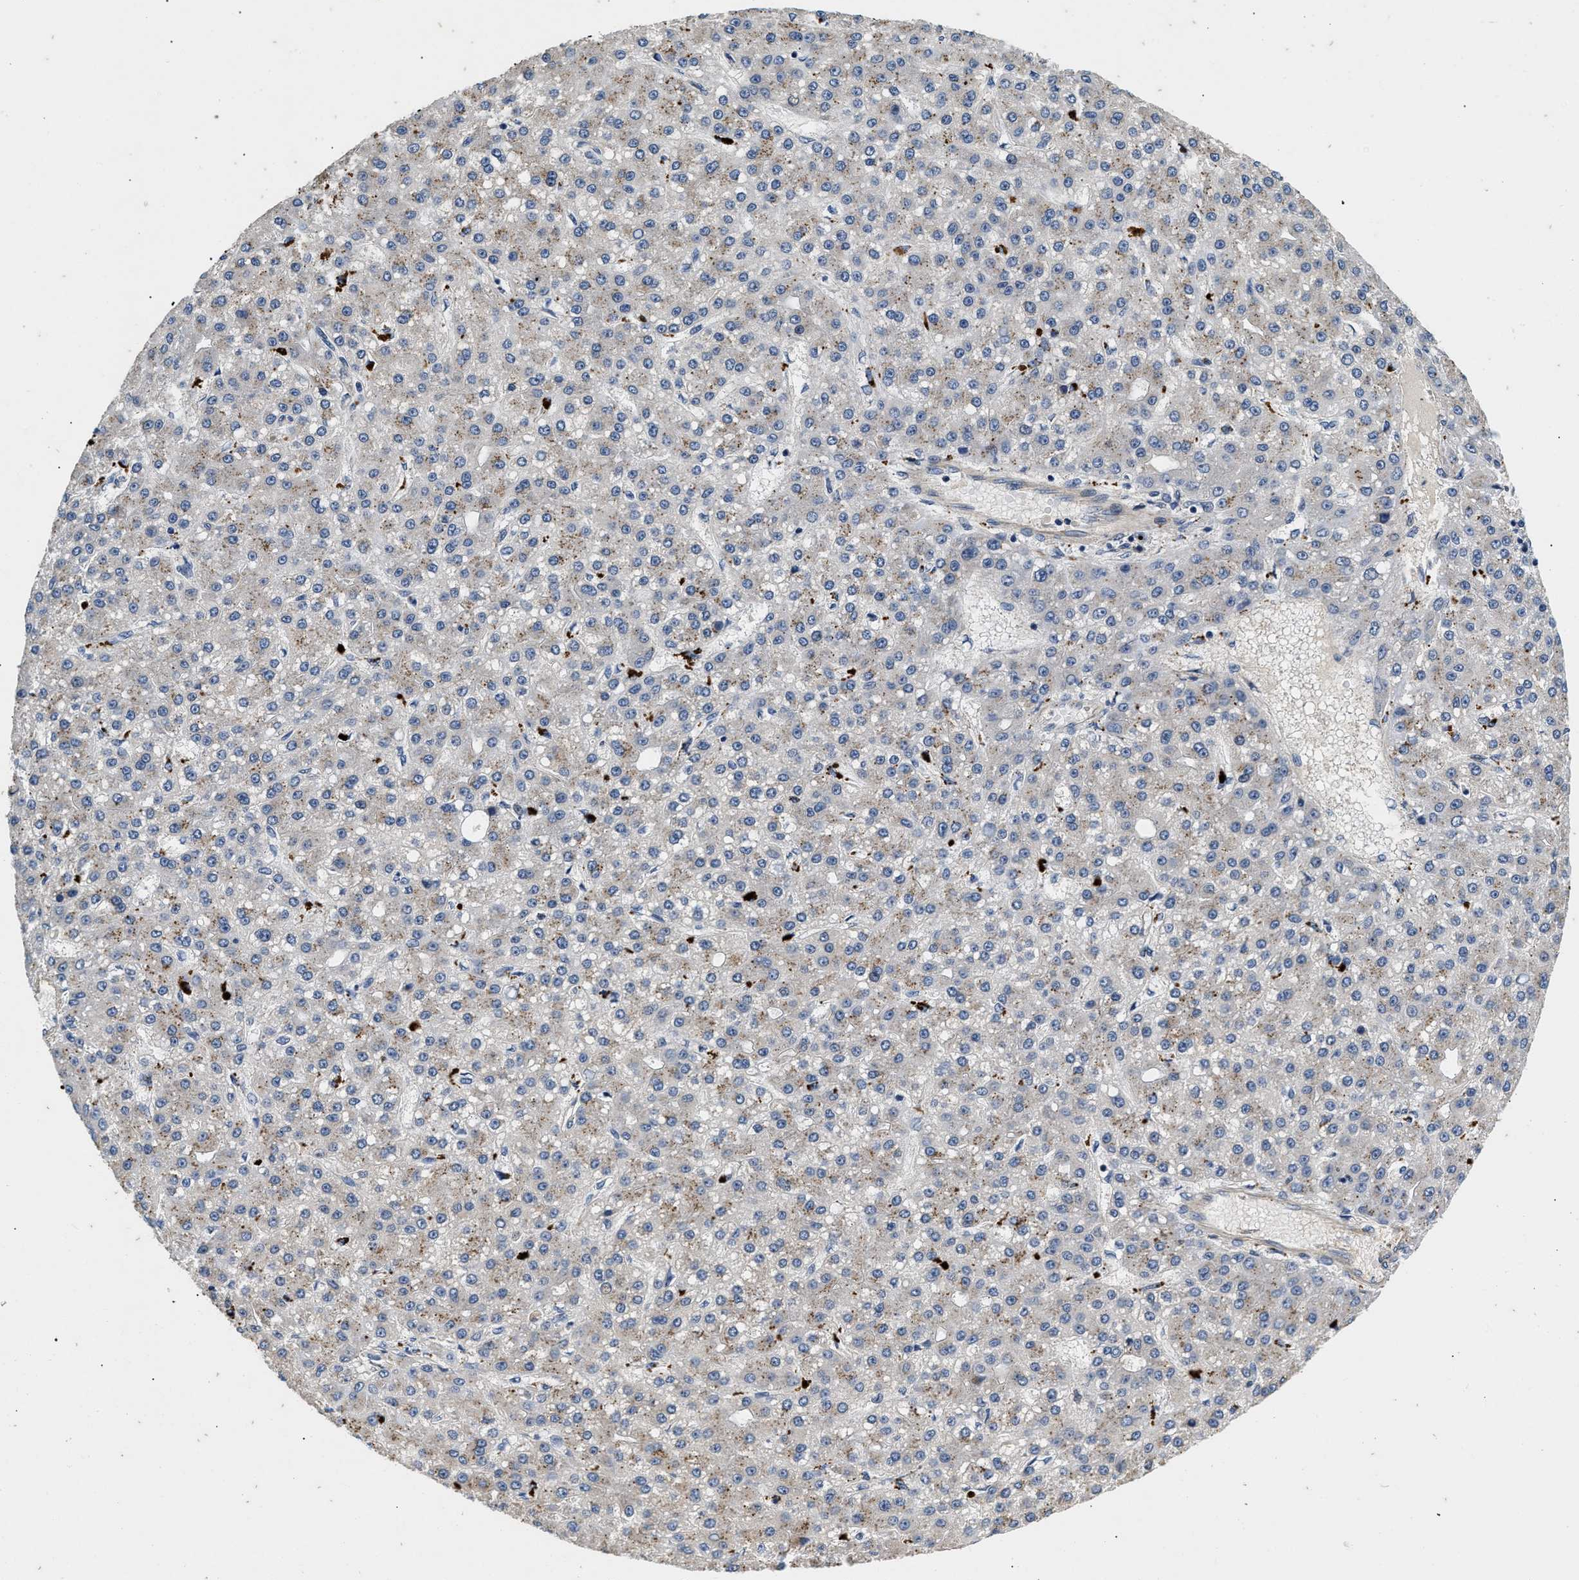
{"staining": {"intensity": "weak", "quantity": "25%-75%", "location": "cytoplasmic/membranous"}, "tissue": "liver cancer", "cell_type": "Tumor cells", "image_type": "cancer", "snomed": [{"axis": "morphology", "description": "Carcinoma, Hepatocellular, NOS"}, {"axis": "topography", "description": "Liver"}], "caption": "Protein staining reveals weak cytoplasmic/membranous expression in about 25%-75% of tumor cells in liver hepatocellular carcinoma.", "gene": "NME6", "patient": {"sex": "male", "age": 67}}